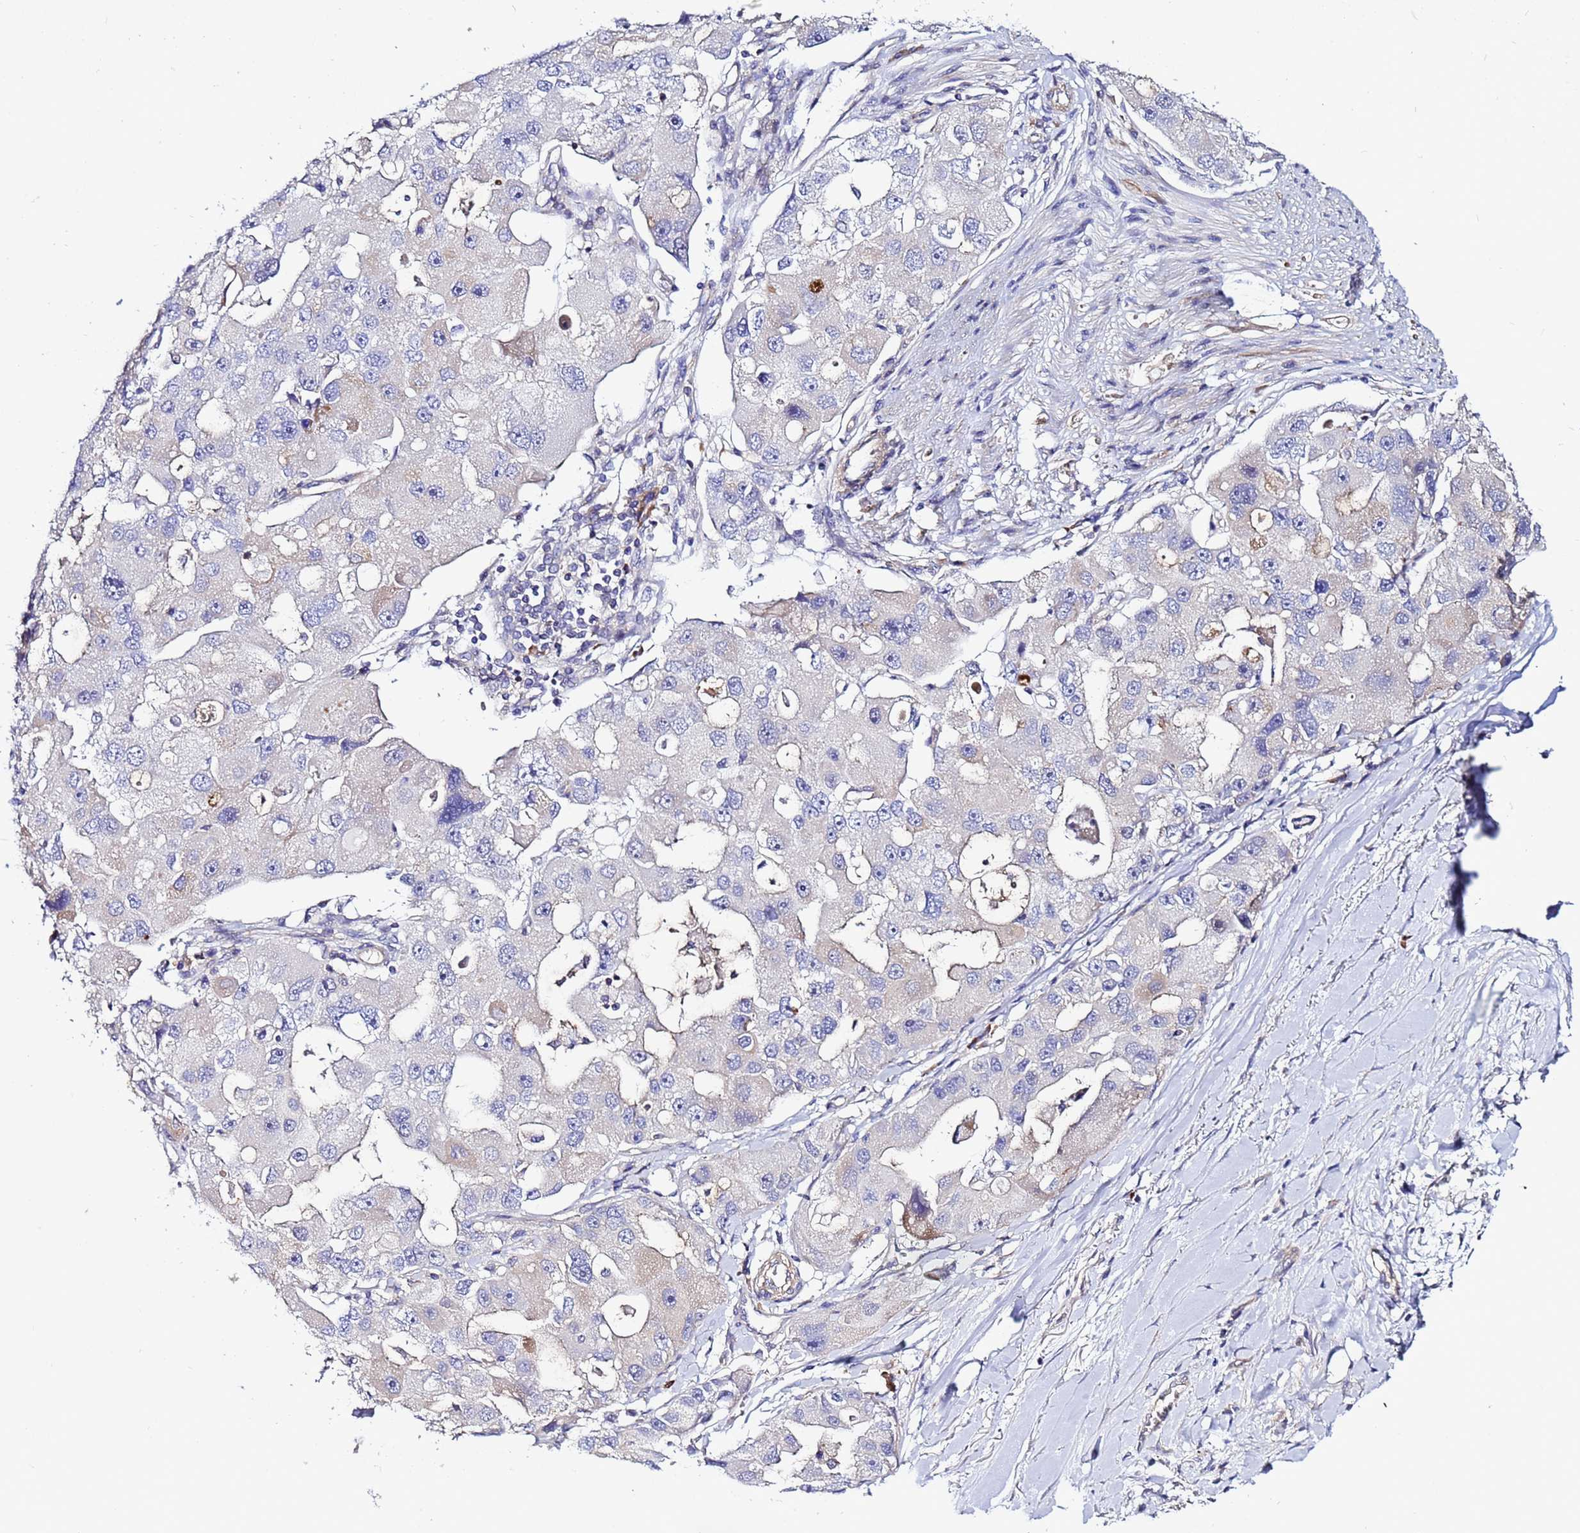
{"staining": {"intensity": "weak", "quantity": "<25%", "location": "cytoplasmic/membranous"}, "tissue": "lung cancer", "cell_type": "Tumor cells", "image_type": "cancer", "snomed": [{"axis": "morphology", "description": "Adenocarcinoma, NOS"}, {"axis": "topography", "description": "Lung"}], "caption": "The image displays no staining of tumor cells in lung cancer.", "gene": "STK38", "patient": {"sex": "female", "age": 54}}